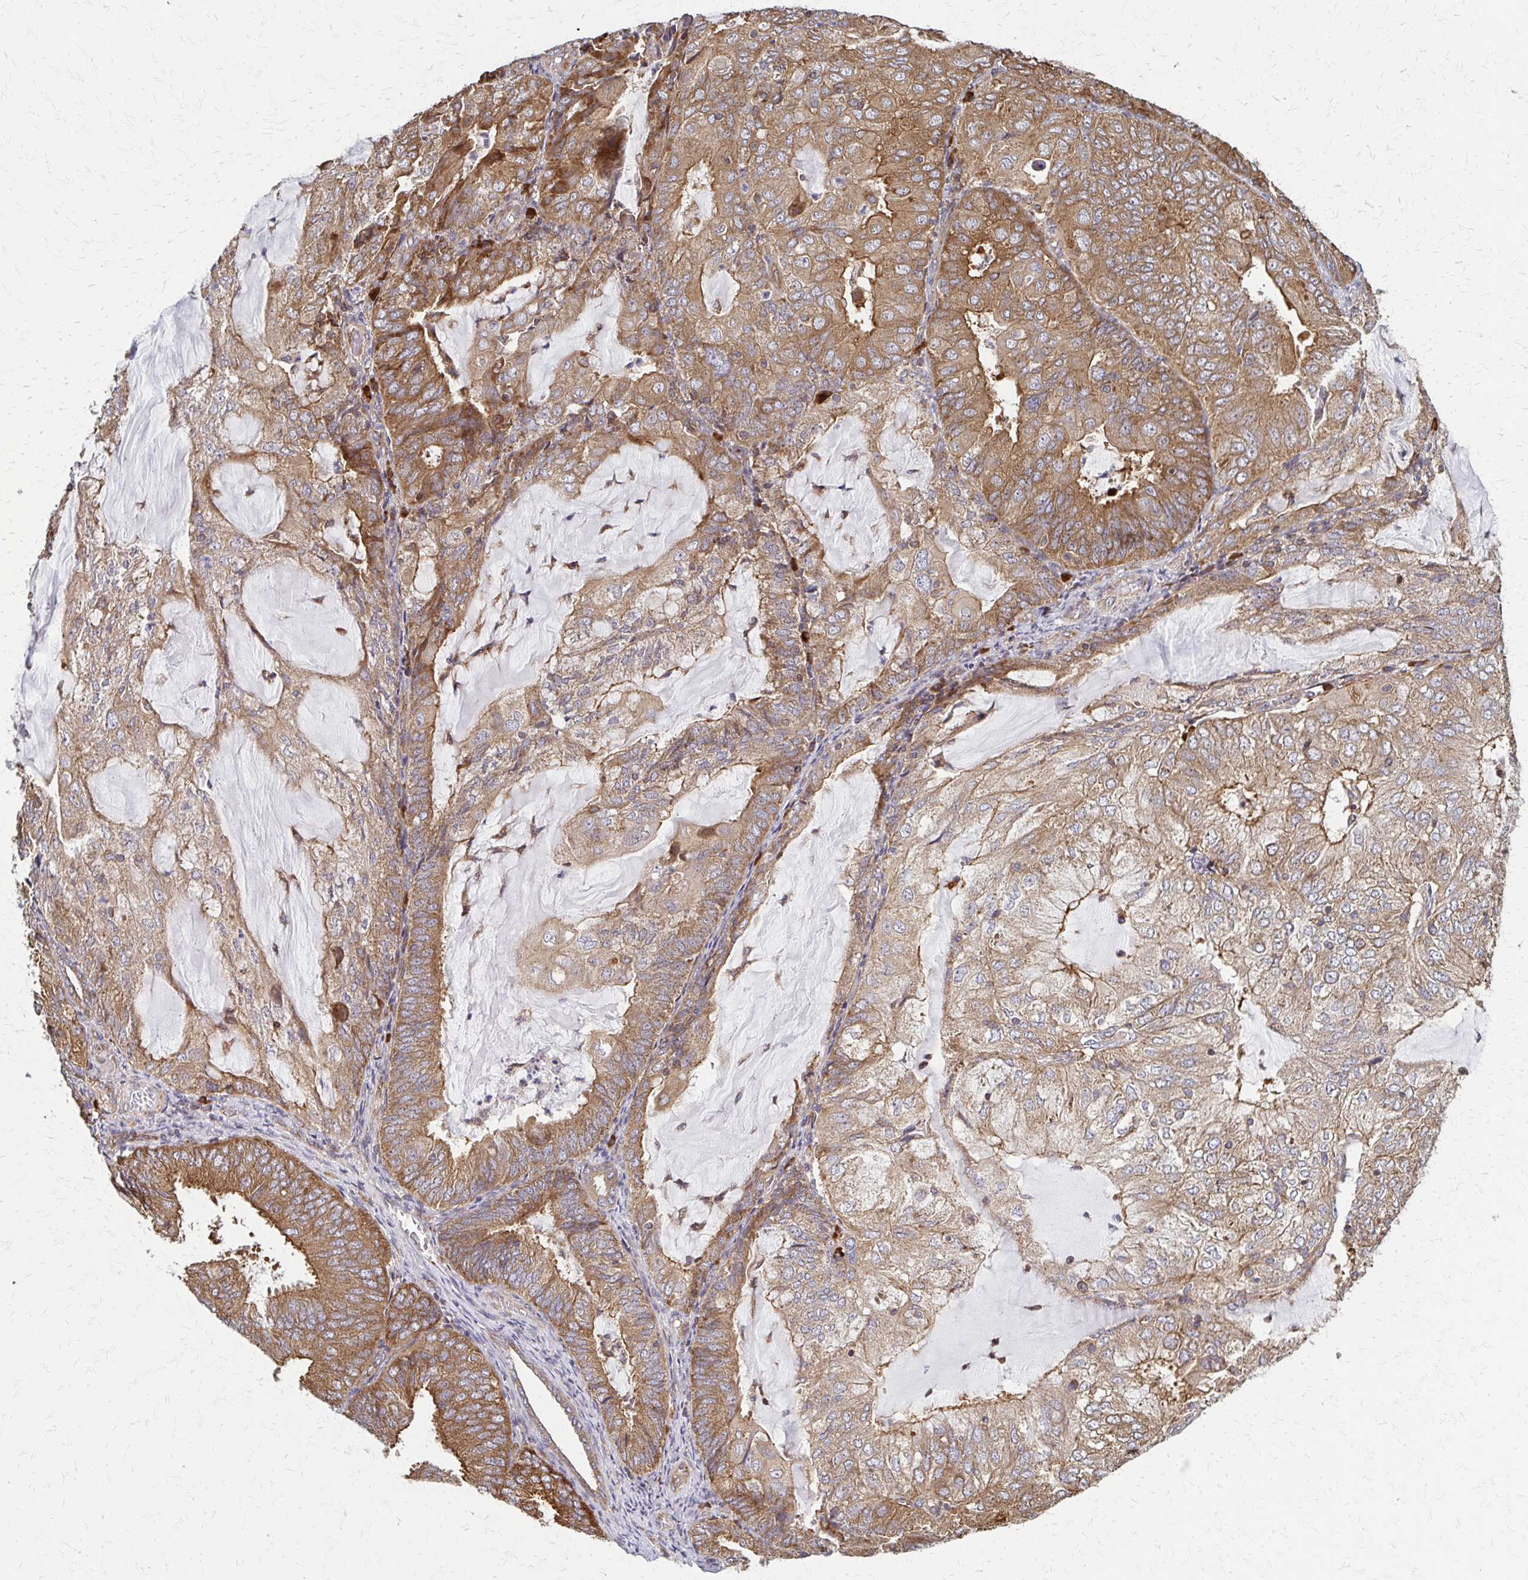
{"staining": {"intensity": "moderate", "quantity": ">75%", "location": "cytoplasmic/membranous"}, "tissue": "endometrial cancer", "cell_type": "Tumor cells", "image_type": "cancer", "snomed": [{"axis": "morphology", "description": "Adenocarcinoma, NOS"}, {"axis": "topography", "description": "Endometrium"}], "caption": "Human endometrial adenocarcinoma stained for a protein (brown) shows moderate cytoplasmic/membranous positive expression in approximately >75% of tumor cells.", "gene": "EEF2", "patient": {"sex": "female", "age": 81}}